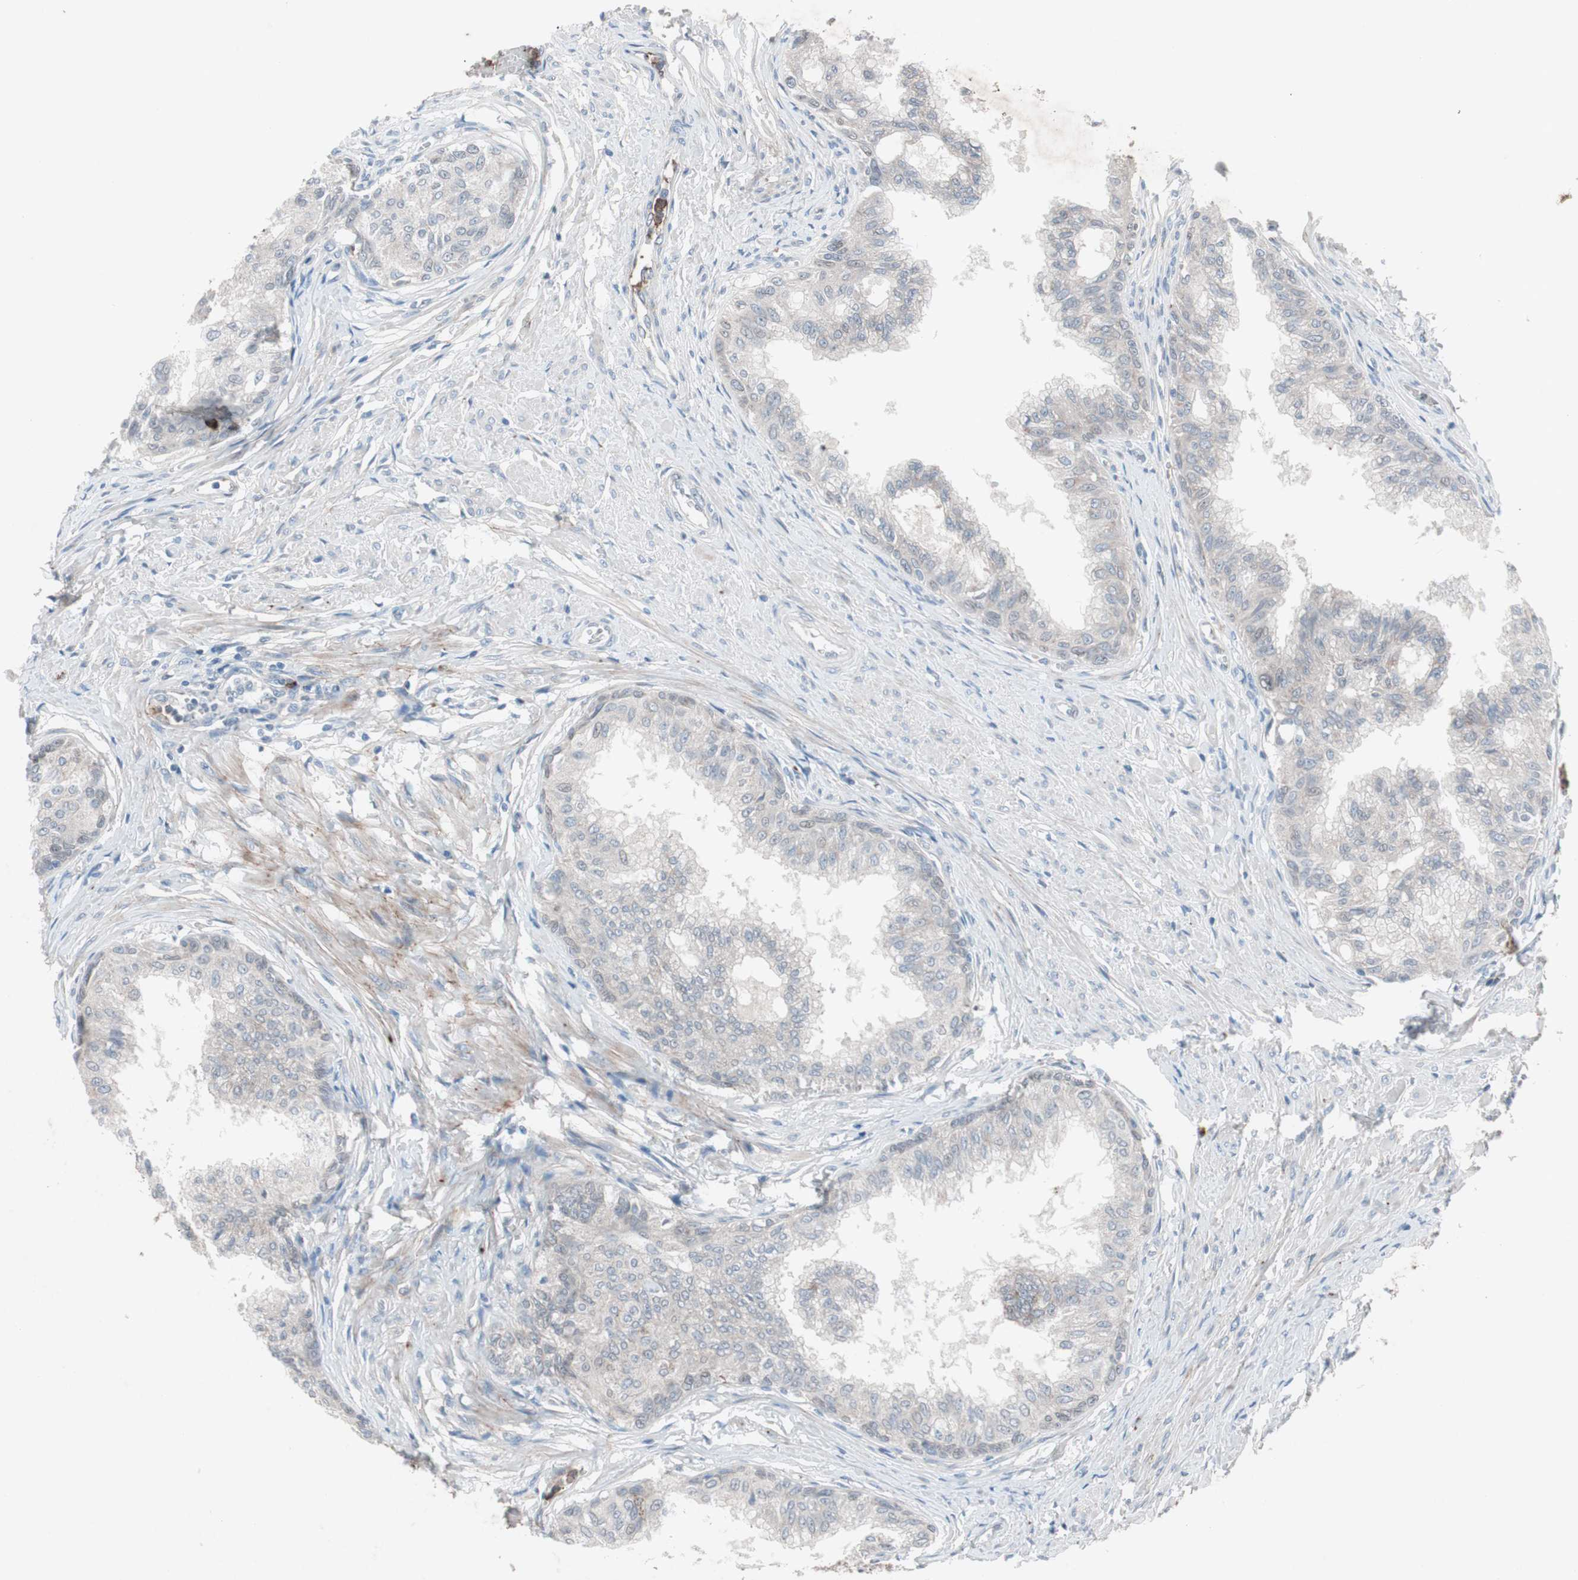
{"staining": {"intensity": "moderate", "quantity": "<25%", "location": "cytoplasmic/membranous"}, "tissue": "prostate", "cell_type": "Glandular cells", "image_type": "normal", "snomed": [{"axis": "morphology", "description": "Normal tissue, NOS"}, {"axis": "topography", "description": "Prostate"}, {"axis": "topography", "description": "Seminal veicle"}], "caption": "Immunohistochemistry (IHC) image of unremarkable prostate stained for a protein (brown), which exhibits low levels of moderate cytoplasmic/membranous expression in approximately <25% of glandular cells.", "gene": "GRB7", "patient": {"sex": "male", "age": 60}}